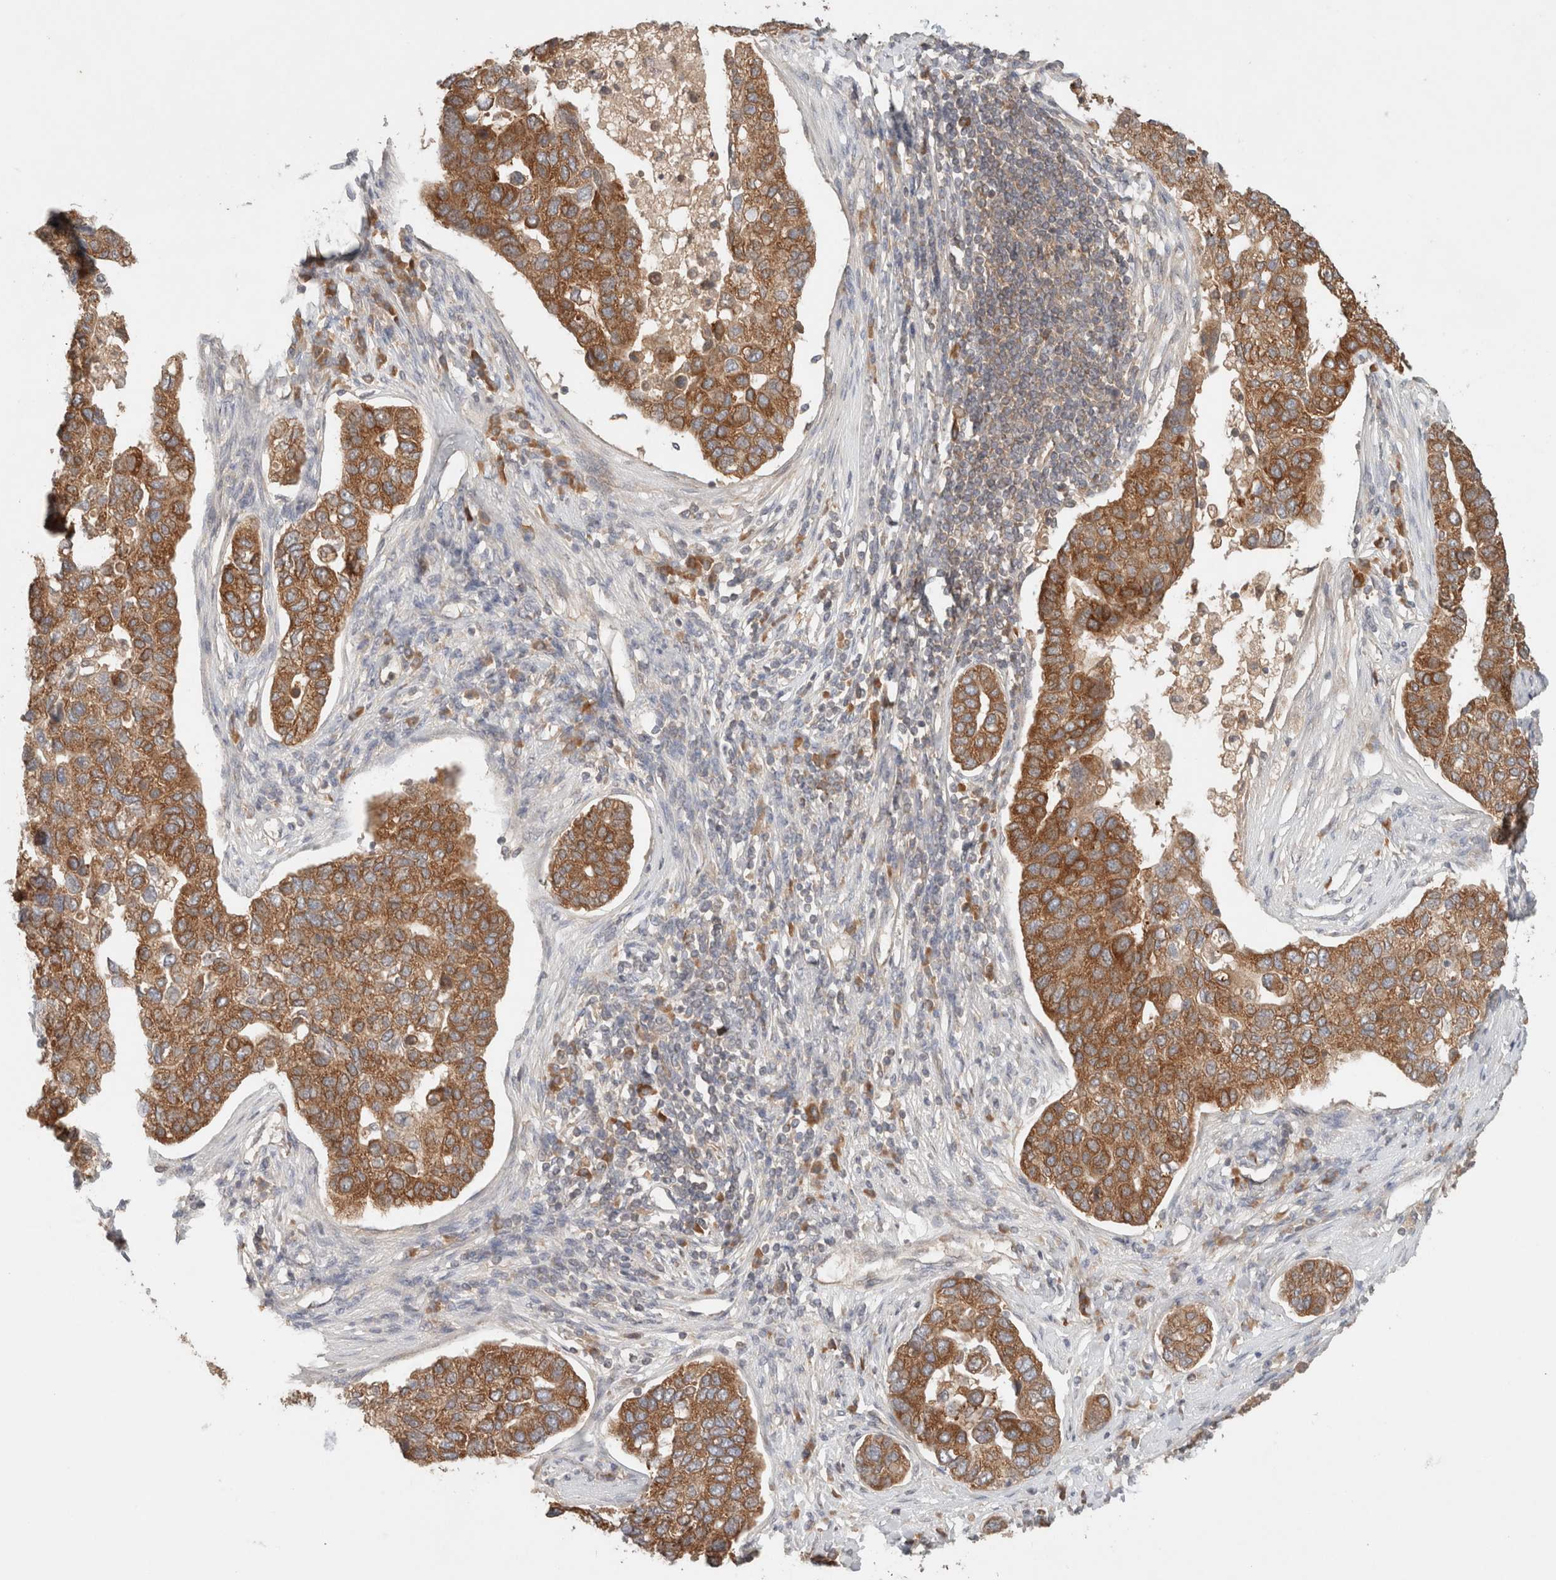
{"staining": {"intensity": "moderate", "quantity": ">75%", "location": "cytoplasmic/membranous"}, "tissue": "pancreatic cancer", "cell_type": "Tumor cells", "image_type": "cancer", "snomed": [{"axis": "morphology", "description": "Adenocarcinoma, NOS"}, {"axis": "topography", "description": "Pancreas"}], "caption": "Pancreatic cancer was stained to show a protein in brown. There is medium levels of moderate cytoplasmic/membranous positivity in approximately >75% of tumor cells.", "gene": "ARFGEF2", "patient": {"sex": "female", "age": 61}}